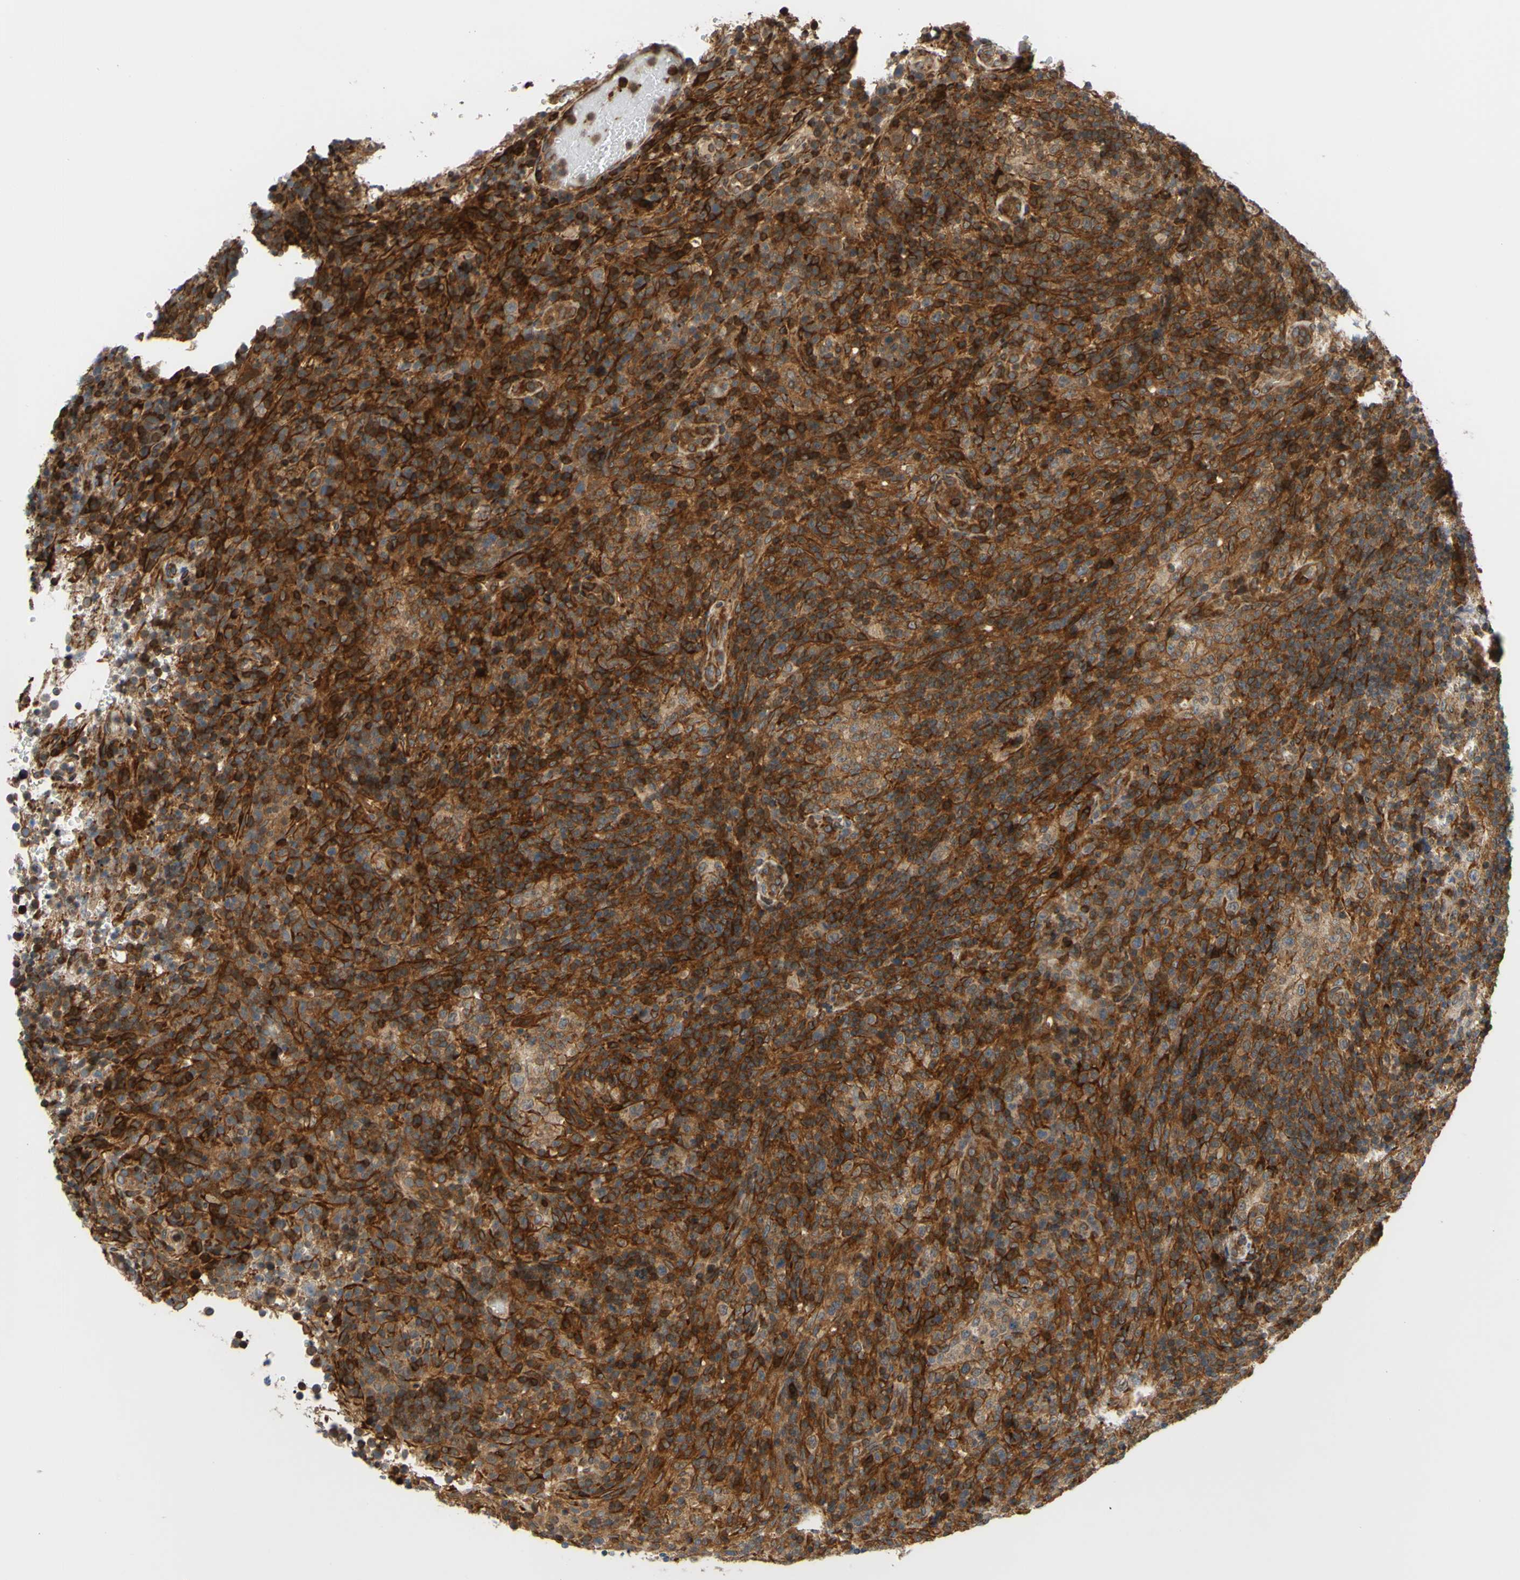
{"staining": {"intensity": "strong", "quantity": ">75%", "location": "cytoplasmic/membranous"}, "tissue": "lymphoma", "cell_type": "Tumor cells", "image_type": "cancer", "snomed": [{"axis": "morphology", "description": "Malignant lymphoma, non-Hodgkin's type, High grade"}, {"axis": "topography", "description": "Lymph node"}], "caption": "IHC (DAB (3,3'-diaminobenzidine)) staining of high-grade malignant lymphoma, non-Hodgkin's type reveals strong cytoplasmic/membranous protein staining in about >75% of tumor cells. The staining is performed using DAB brown chromogen to label protein expression. The nuclei are counter-stained blue using hematoxylin.", "gene": "PRAF2", "patient": {"sex": "female", "age": 76}}